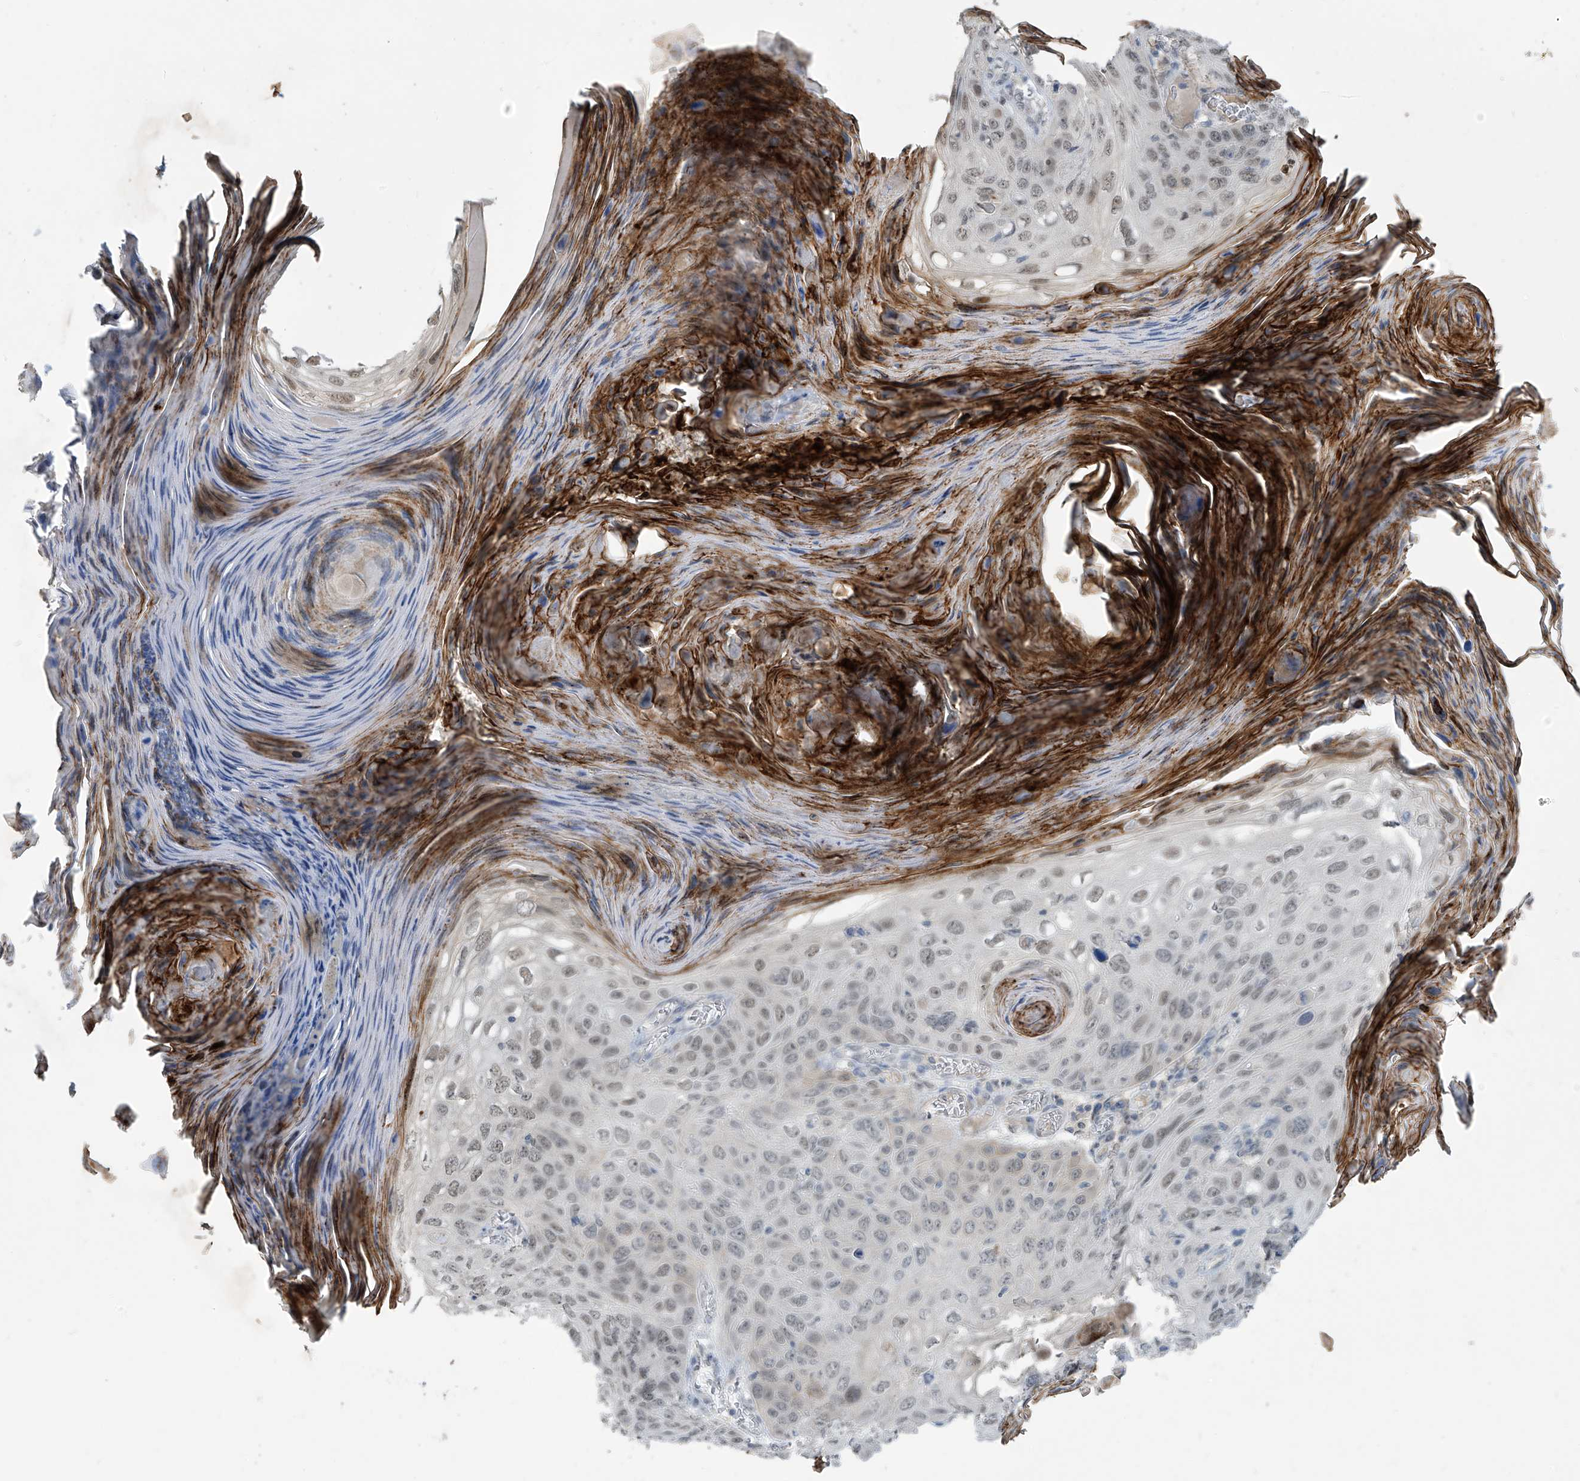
{"staining": {"intensity": "weak", "quantity": "25%-75%", "location": "nuclear"}, "tissue": "skin cancer", "cell_type": "Tumor cells", "image_type": "cancer", "snomed": [{"axis": "morphology", "description": "Squamous cell carcinoma, NOS"}, {"axis": "topography", "description": "Skin"}], "caption": "Immunohistochemistry micrograph of neoplastic tissue: human skin cancer (squamous cell carcinoma) stained using immunohistochemistry (IHC) exhibits low levels of weak protein expression localized specifically in the nuclear of tumor cells, appearing as a nuclear brown color.", "gene": "METAP1D", "patient": {"sex": "female", "age": 90}}